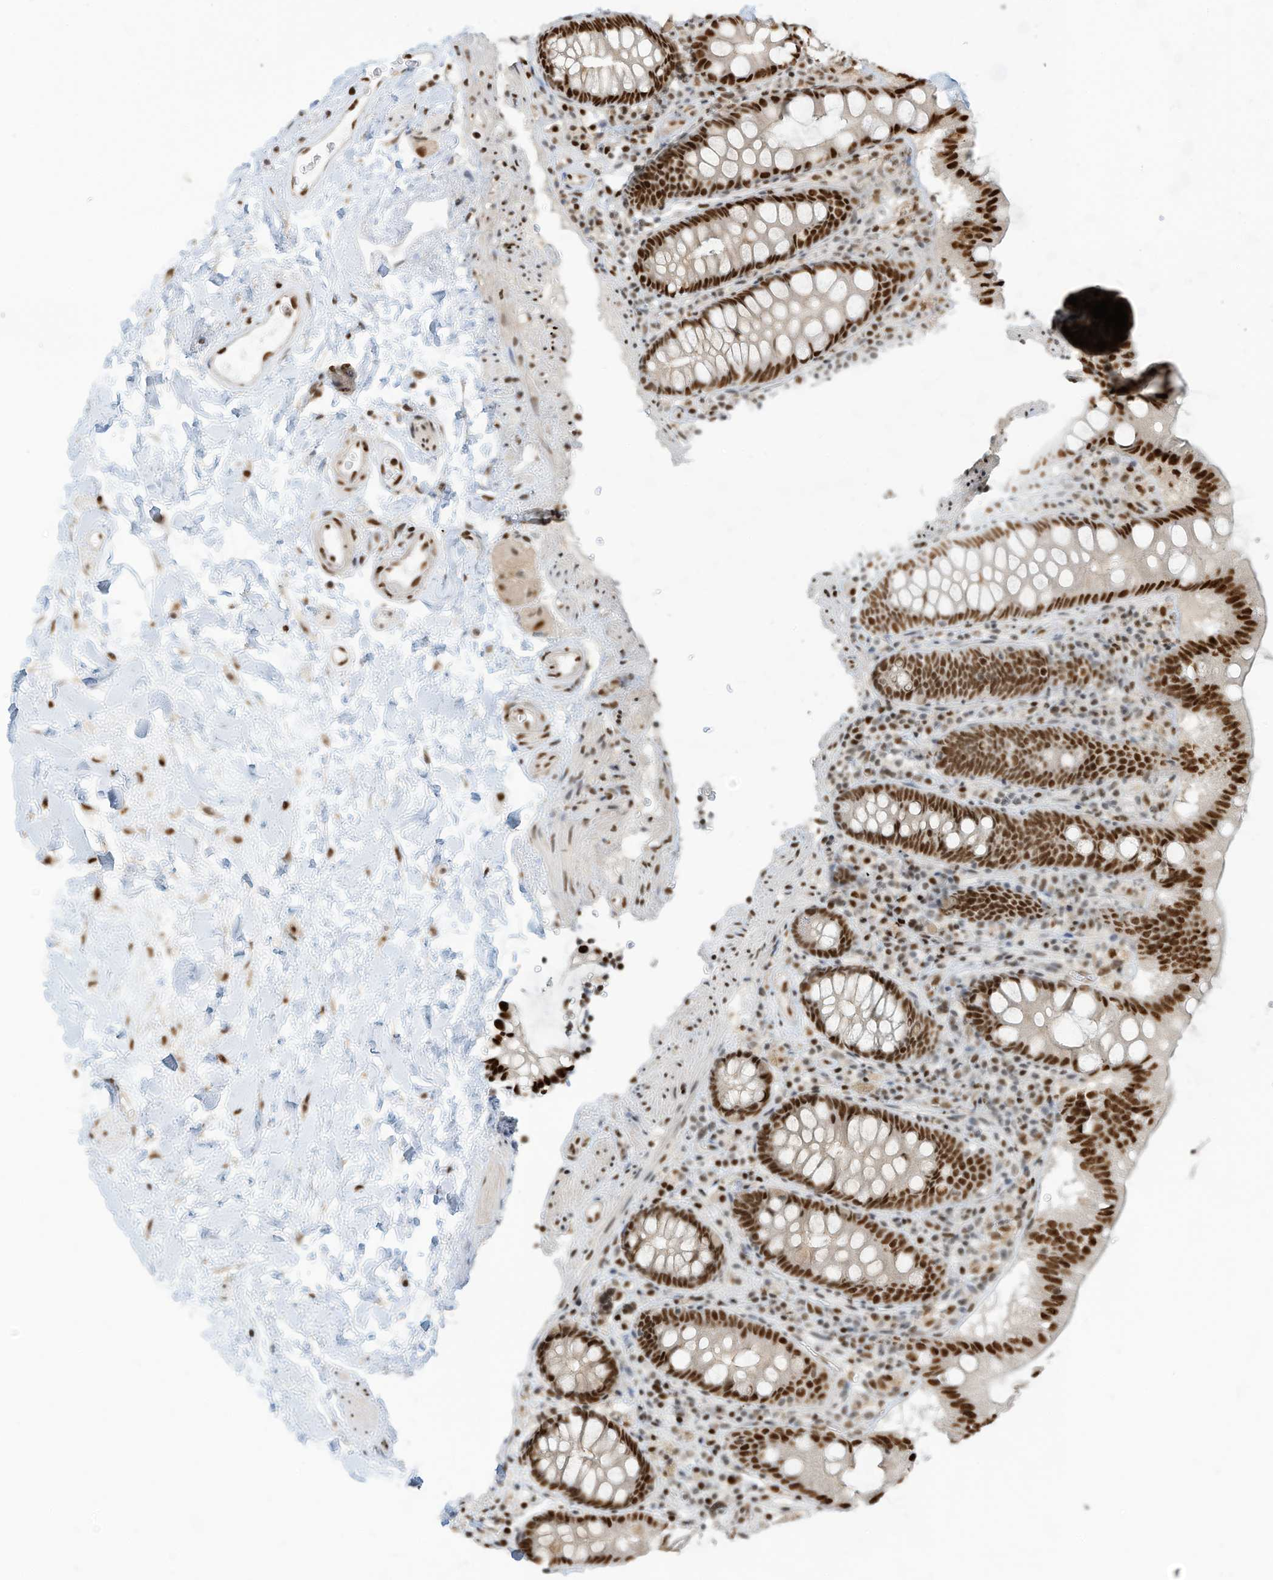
{"staining": {"intensity": "strong", "quantity": ">75%", "location": "none"}, "tissue": "colon", "cell_type": "Endothelial cells", "image_type": "normal", "snomed": [{"axis": "morphology", "description": "Normal tissue, NOS"}, {"axis": "topography", "description": "Colon"}], "caption": "Colon stained with immunohistochemistry (IHC) displays strong None positivity in about >75% of endothelial cells. (Stains: DAB (3,3'-diaminobenzidine) in brown, nuclei in blue, Microscopy: brightfield microscopy at high magnification).", "gene": "SAMD15", "patient": {"sex": "female", "age": 79}}